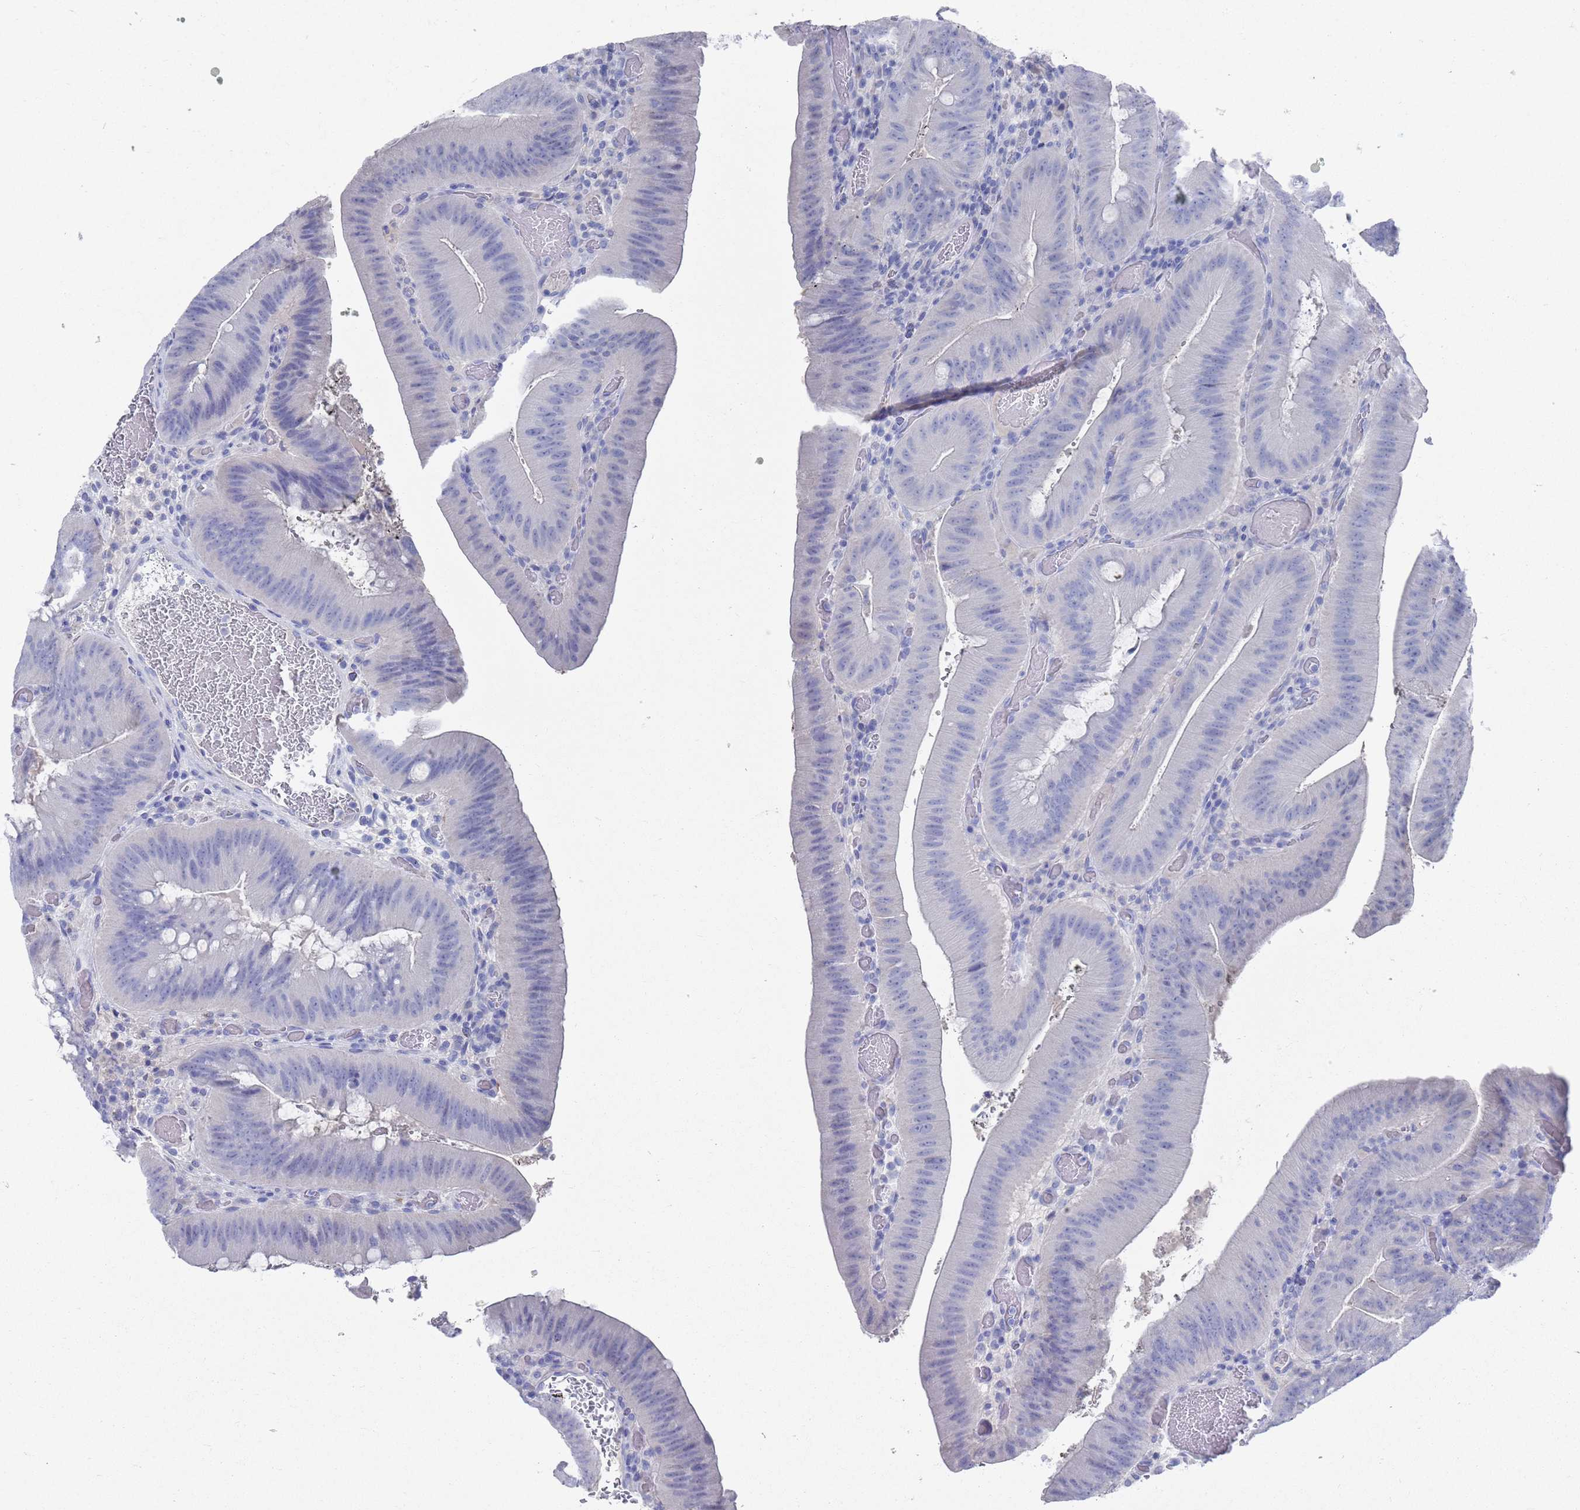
{"staining": {"intensity": "negative", "quantity": "none", "location": "none"}, "tissue": "colorectal cancer", "cell_type": "Tumor cells", "image_type": "cancer", "snomed": [{"axis": "morphology", "description": "Adenocarcinoma, NOS"}, {"axis": "topography", "description": "Colon"}], "caption": "IHC micrograph of adenocarcinoma (colorectal) stained for a protein (brown), which displays no staining in tumor cells.", "gene": "MTMR2", "patient": {"sex": "female", "age": 43}}